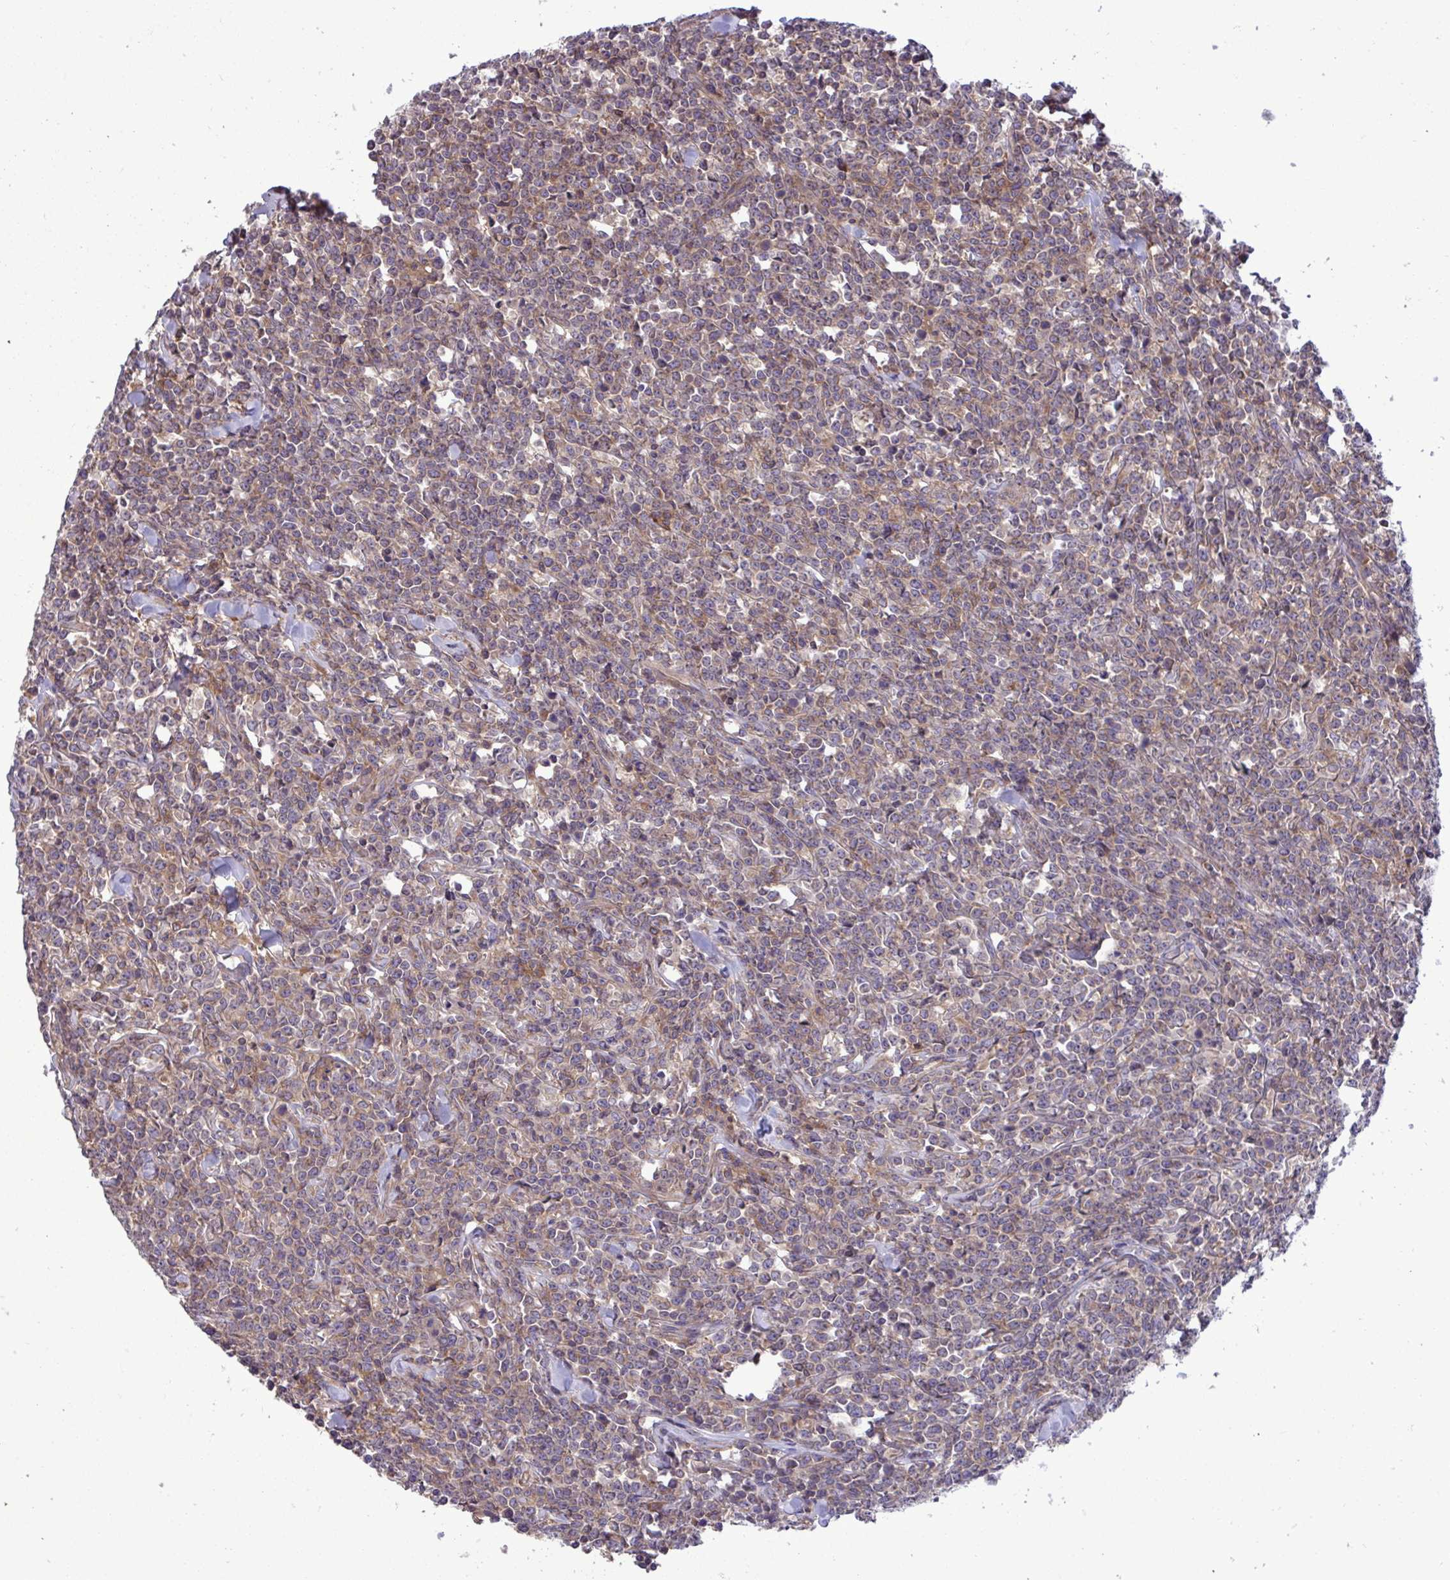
{"staining": {"intensity": "weak", "quantity": "25%-75%", "location": "cytoplasmic/membranous"}, "tissue": "lymphoma", "cell_type": "Tumor cells", "image_type": "cancer", "snomed": [{"axis": "morphology", "description": "Malignant lymphoma, non-Hodgkin's type, High grade"}, {"axis": "topography", "description": "Small intestine"}], "caption": "Weak cytoplasmic/membranous protein expression is appreciated in approximately 25%-75% of tumor cells in lymphoma.", "gene": "GRB14", "patient": {"sex": "female", "age": 56}}